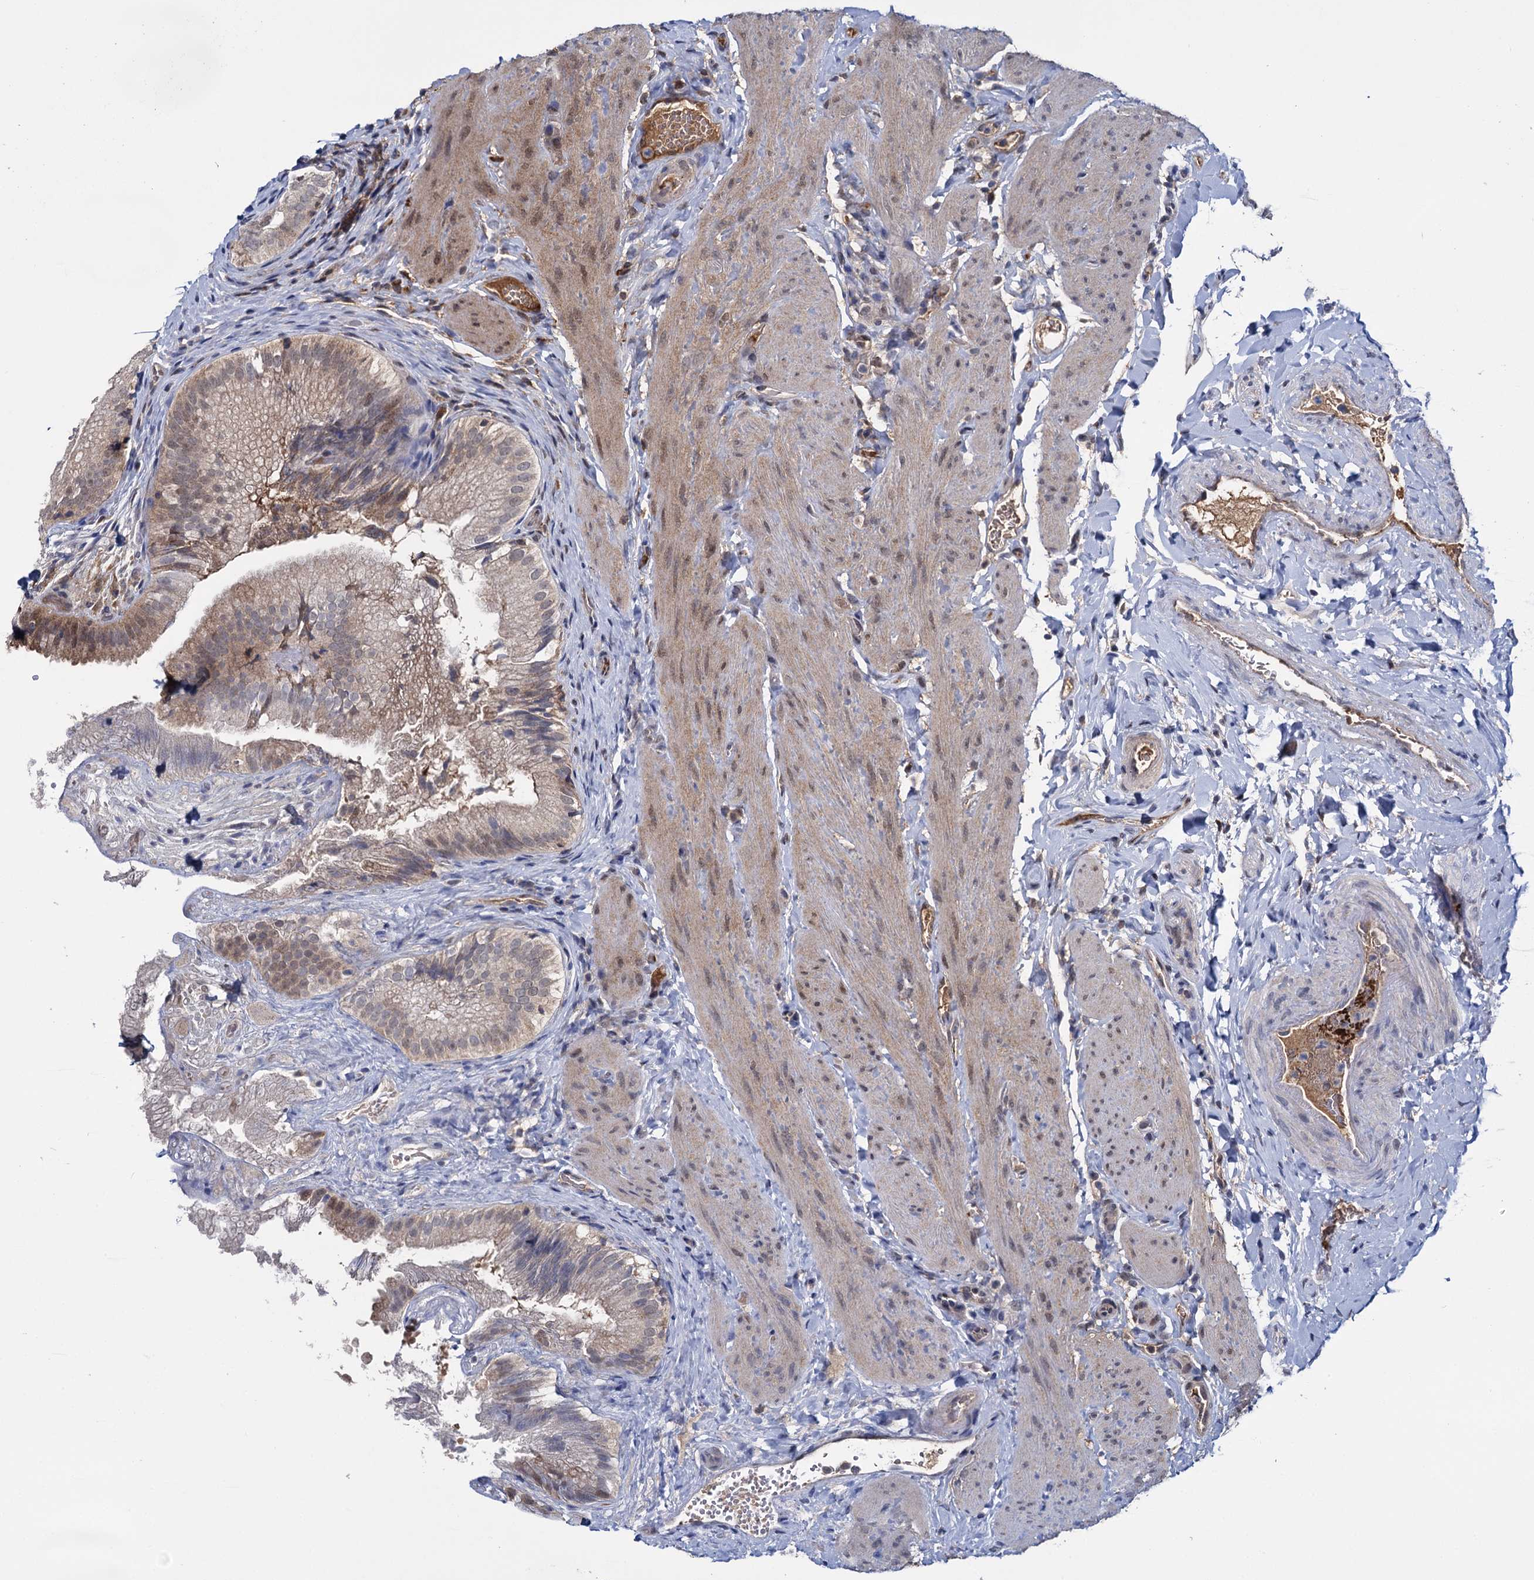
{"staining": {"intensity": "moderate", "quantity": "25%-75%", "location": "cytoplasmic/membranous"}, "tissue": "gallbladder", "cell_type": "Glandular cells", "image_type": "normal", "snomed": [{"axis": "morphology", "description": "Normal tissue, NOS"}, {"axis": "topography", "description": "Gallbladder"}], "caption": "Glandular cells exhibit medium levels of moderate cytoplasmic/membranous expression in about 25%-75% of cells in benign gallbladder.", "gene": "GLO1", "patient": {"sex": "female", "age": 30}}